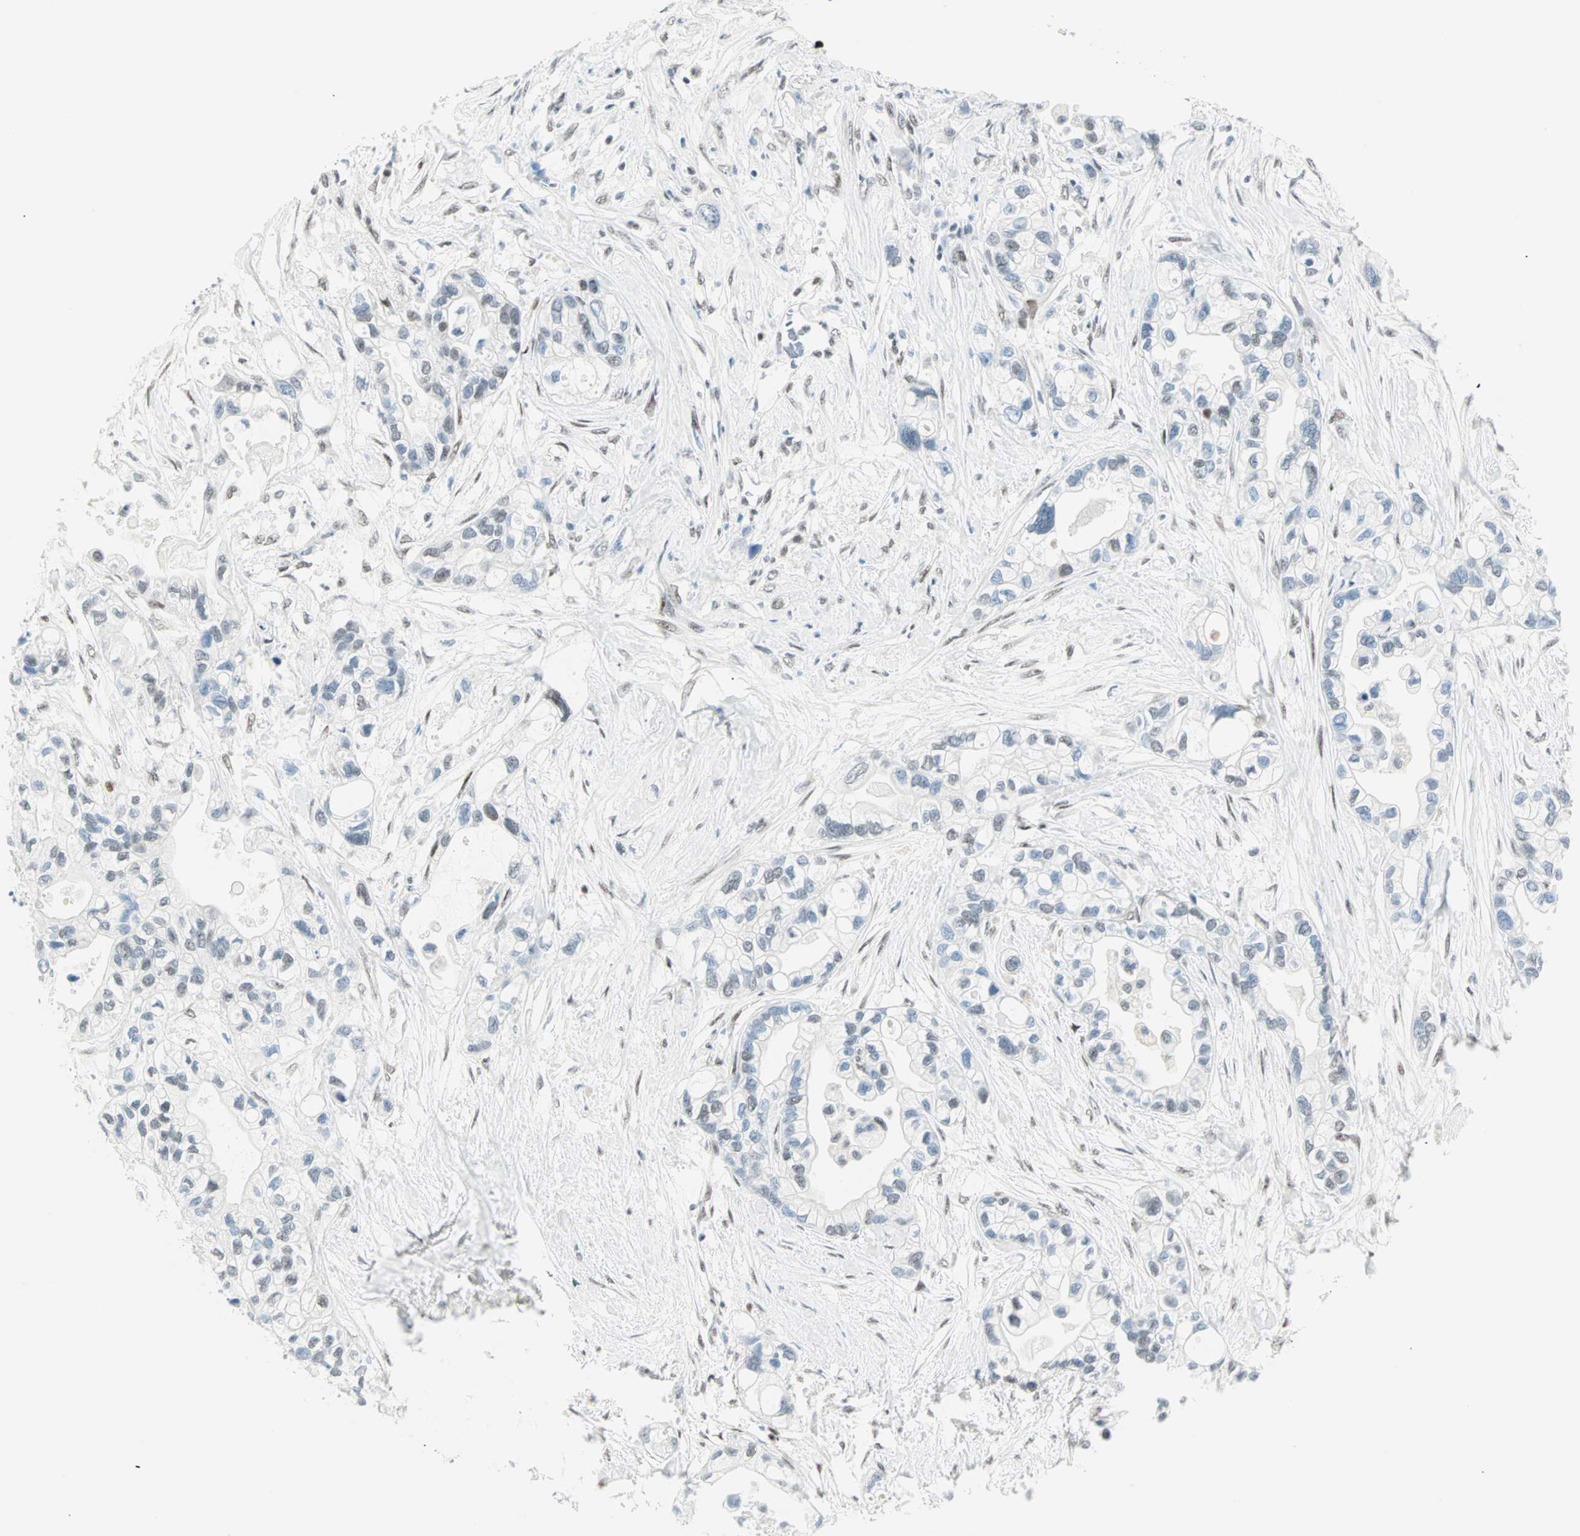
{"staining": {"intensity": "negative", "quantity": "none", "location": "none"}, "tissue": "pancreatic cancer", "cell_type": "Tumor cells", "image_type": "cancer", "snomed": [{"axis": "morphology", "description": "Adenocarcinoma, NOS"}, {"axis": "topography", "description": "Pancreas"}], "caption": "Protein analysis of pancreatic cancer displays no significant staining in tumor cells. (Brightfield microscopy of DAB immunohistochemistry (IHC) at high magnification).", "gene": "PKNOX1", "patient": {"sex": "female", "age": 77}}